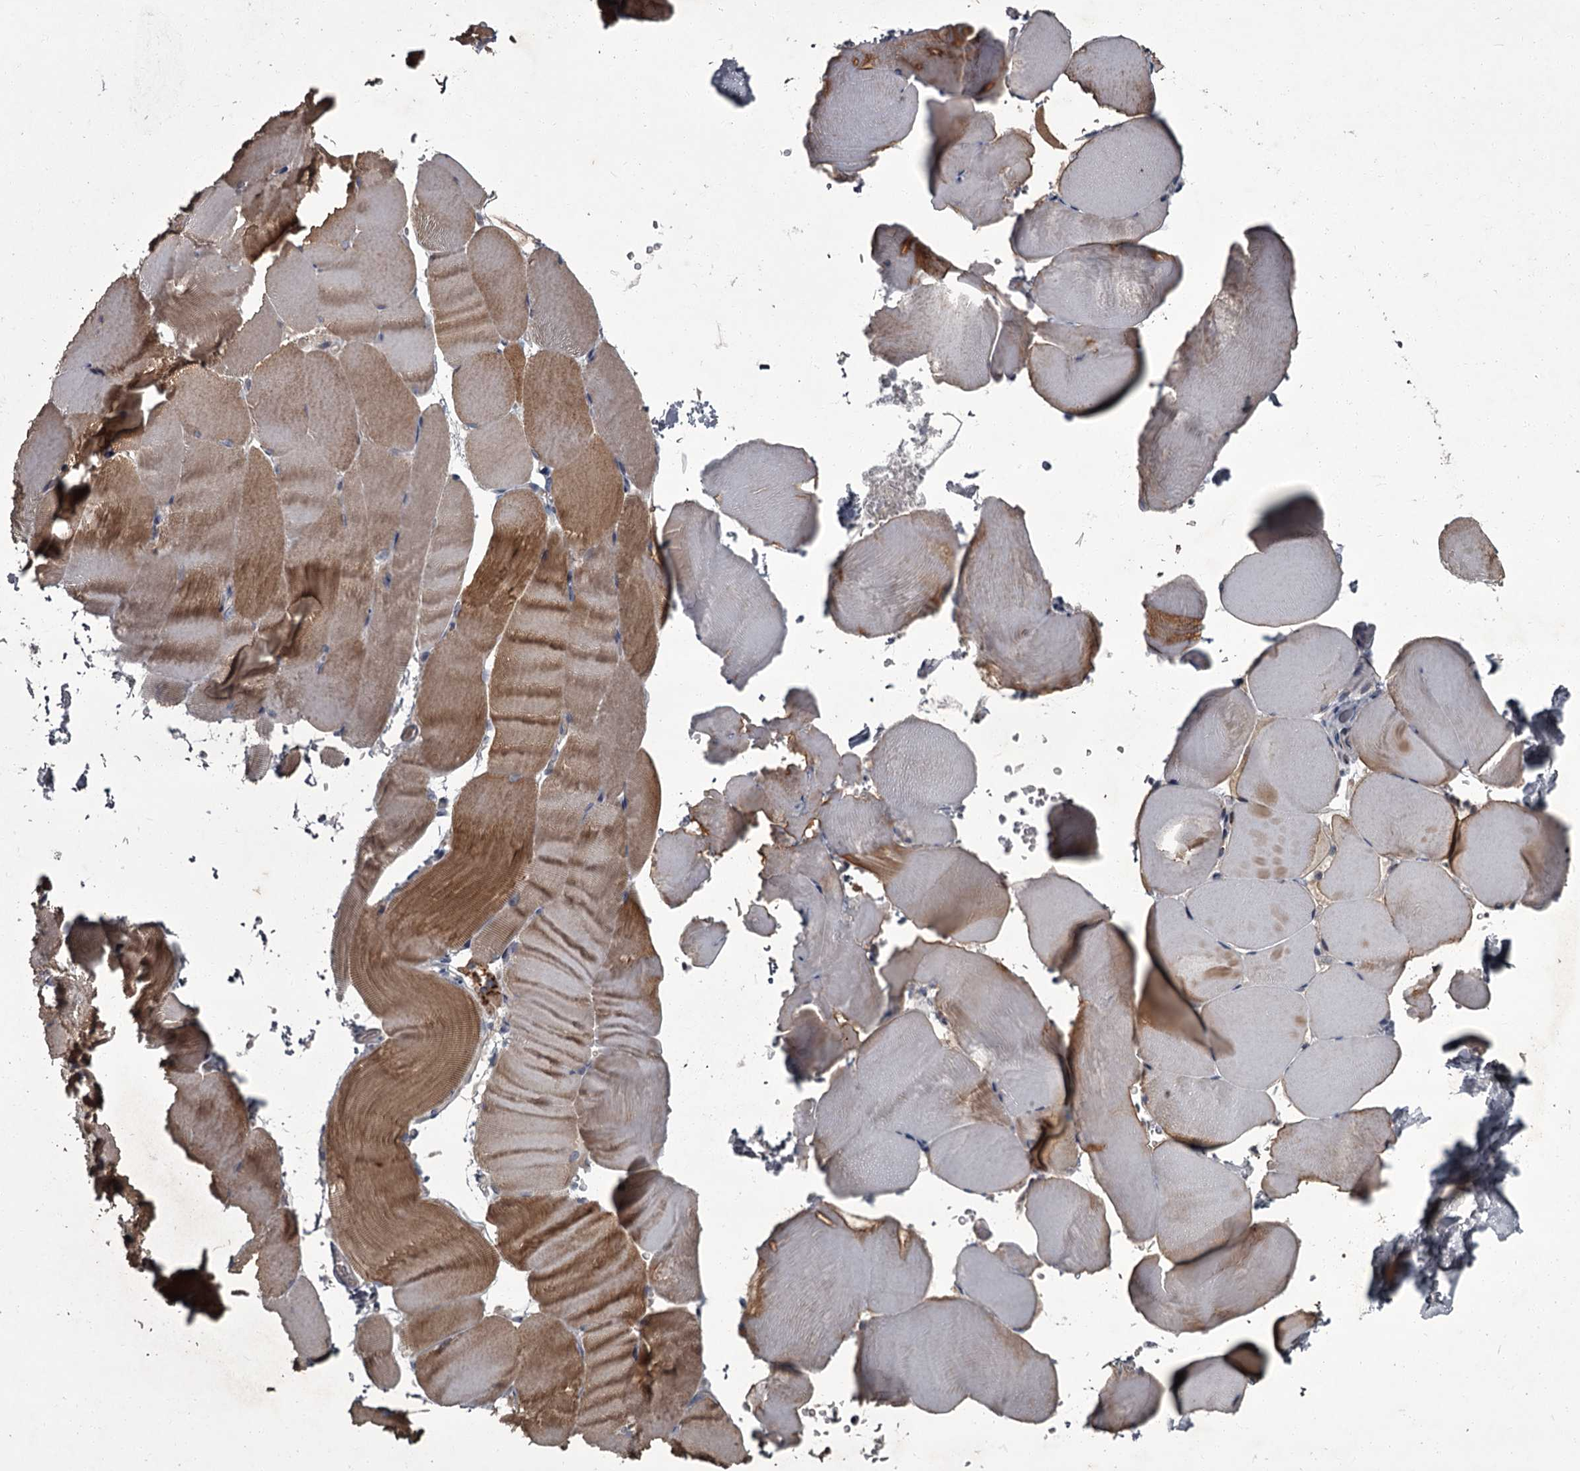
{"staining": {"intensity": "moderate", "quantity": "<25%", "location": "cytoplasmic/membranous"}, "tissue": "skeletal muscle", "cell_type": "Myocytes", "image_type": "normal", "snomed": [{"axis": "morphology", "description": "Normal tissue, NOS"}, {"axis": "topography", "description": "Skeletal muscle"}, {"axis": "topography", "description": "Parathyroid gland"}], "caption": "A brown stain highlights moderate cytoplasmic/membranous staining of a protein in myocytes of benign skeletal muscle. (DAB = brown stain, brightfield microscopy at high magnification).", "gene": "FLVCR2", "patient": {"sex": "female", "age": 37}}